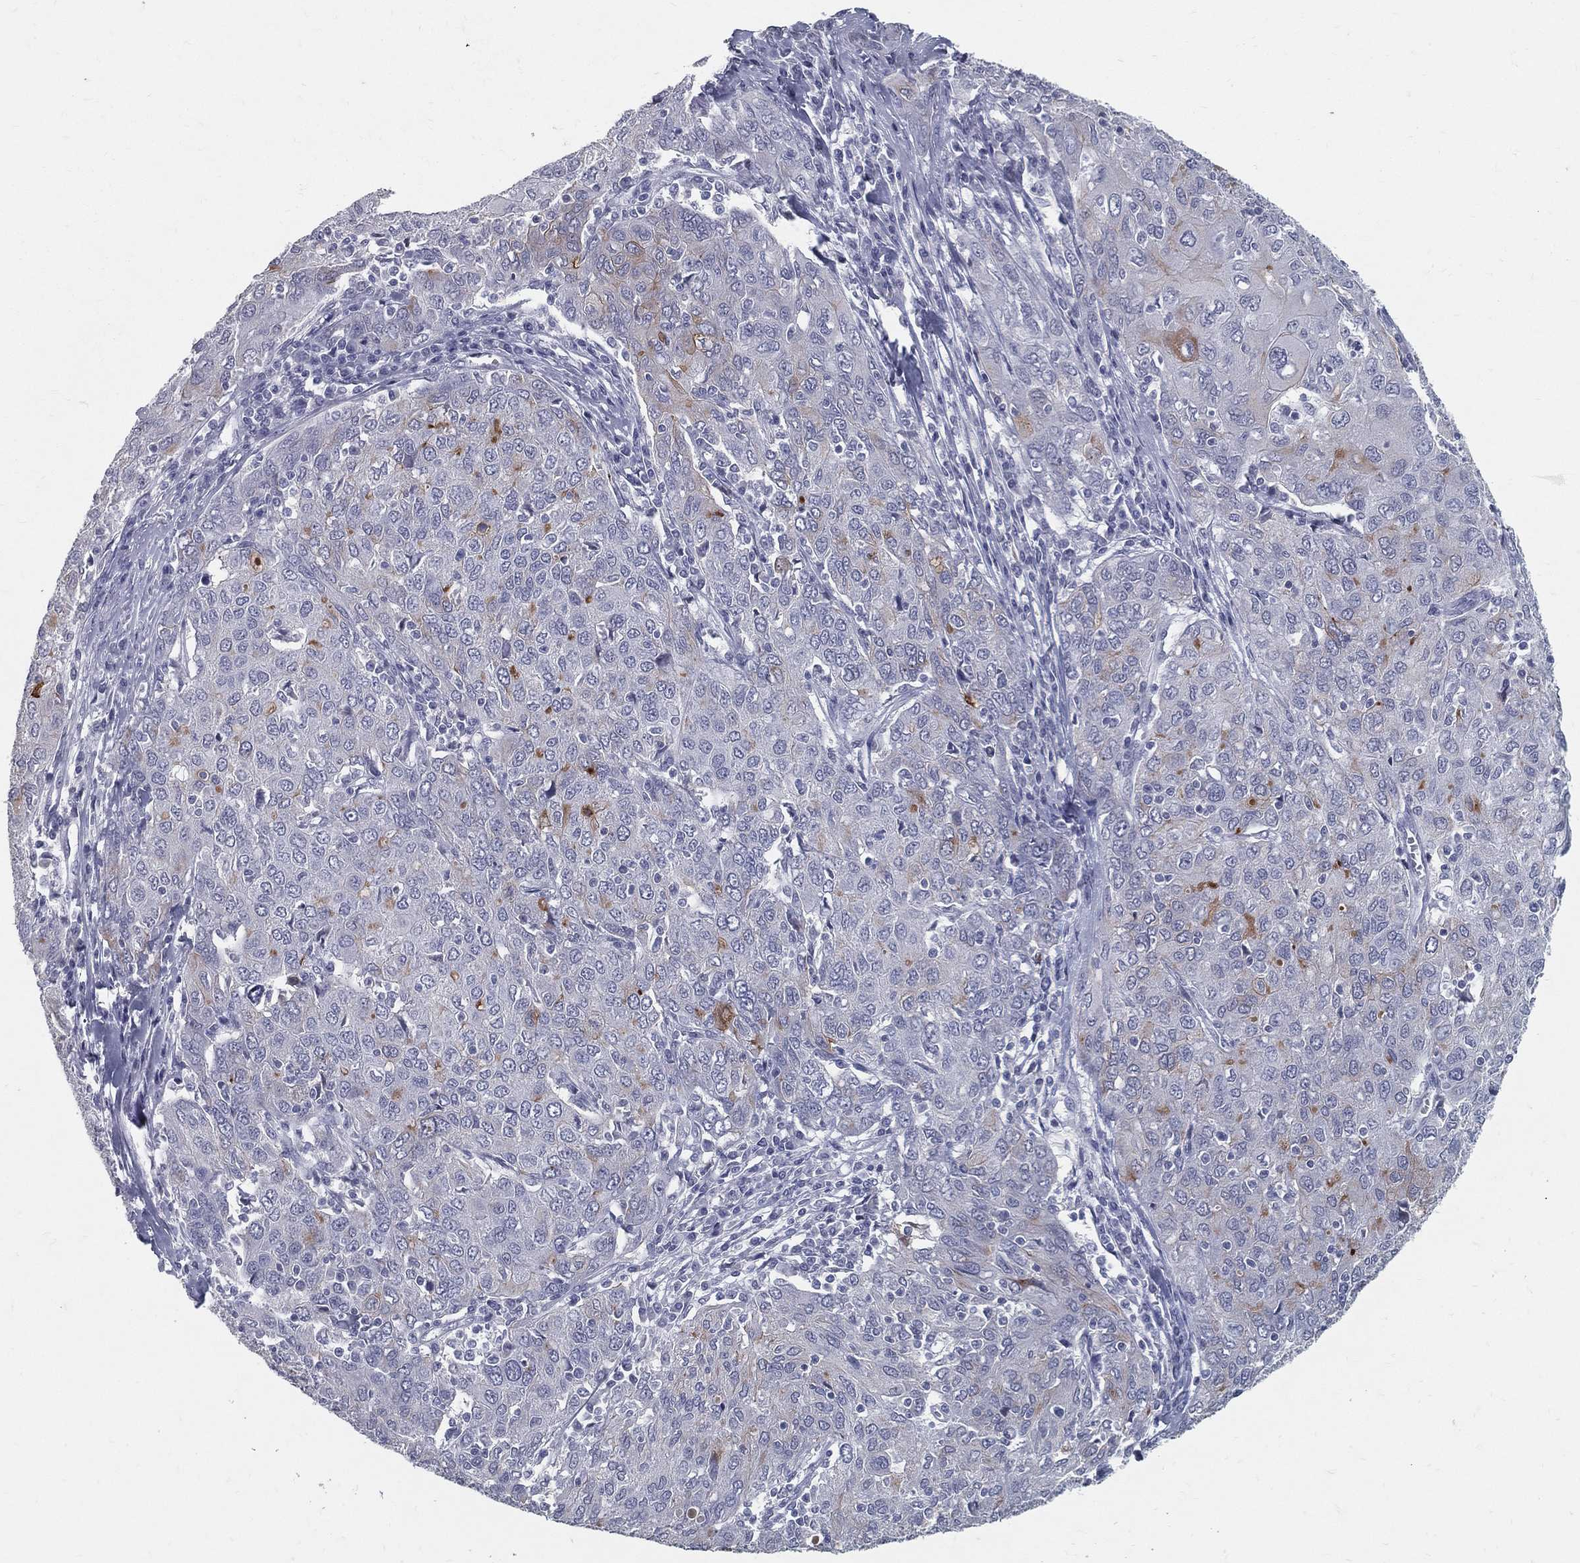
{"staining": {"intensity": "moderate", "quantity": "<25%", "location": "cytoplasmic/membranous"}, "tissue": "ovarian cancer", "cell_type": "Tumor cells", "image_type": "cancer", "snomed": [{"axis": "morphology", "description": "Carcinoma, endometroid"}, {"axis": "topography", "description": "Ovary"}], "caption": "Immunohistochemical staining of human endometroid carcinoma (ovarian) reveals low levels of moderate cytoplasmic/membranous protein staining in approximately <25% of tumor cells.", "gene": "ACE2", "patient": {"sex": "female", "age": 50}}